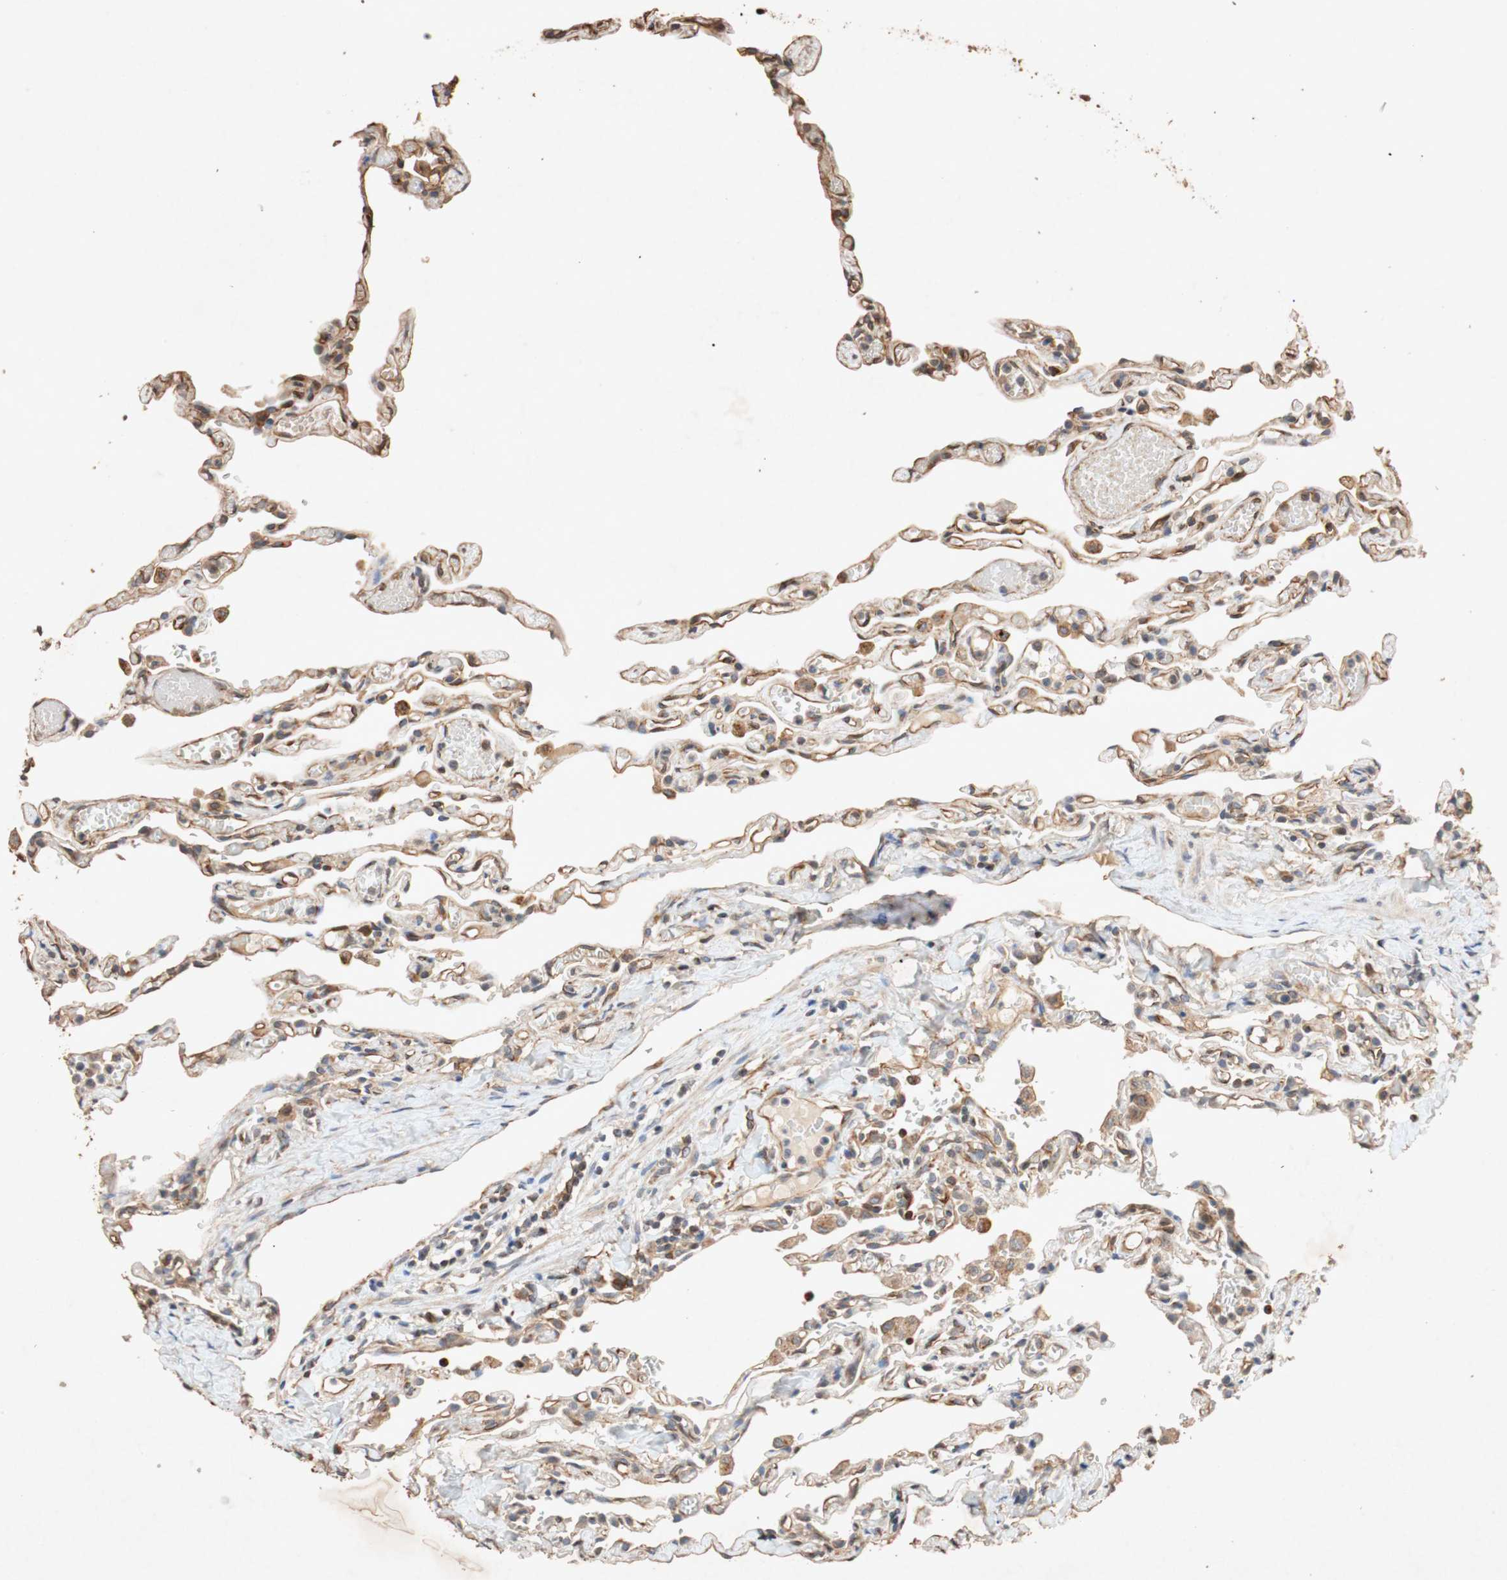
{"staining": {"intensity": "moderate", "quantity": ">75%", "location": "cytoplasmic/membranous"}, "tissue": "lung", "cell_type": "Alveolar cells", "image_type": "normal", "snomed": [{"axis": "morphology", "description": "Normal tissue, NOS"}, {"axis": "topography", "description": "Lung"}], "caption": "Immunohistochemical staining of unremarkable human lung reveals moderate cytoplasmic/membranous protein expression in about >75% of alveolar cells.", "gene": "TUBB", "patient": {"sex": "male", "age": 21}}